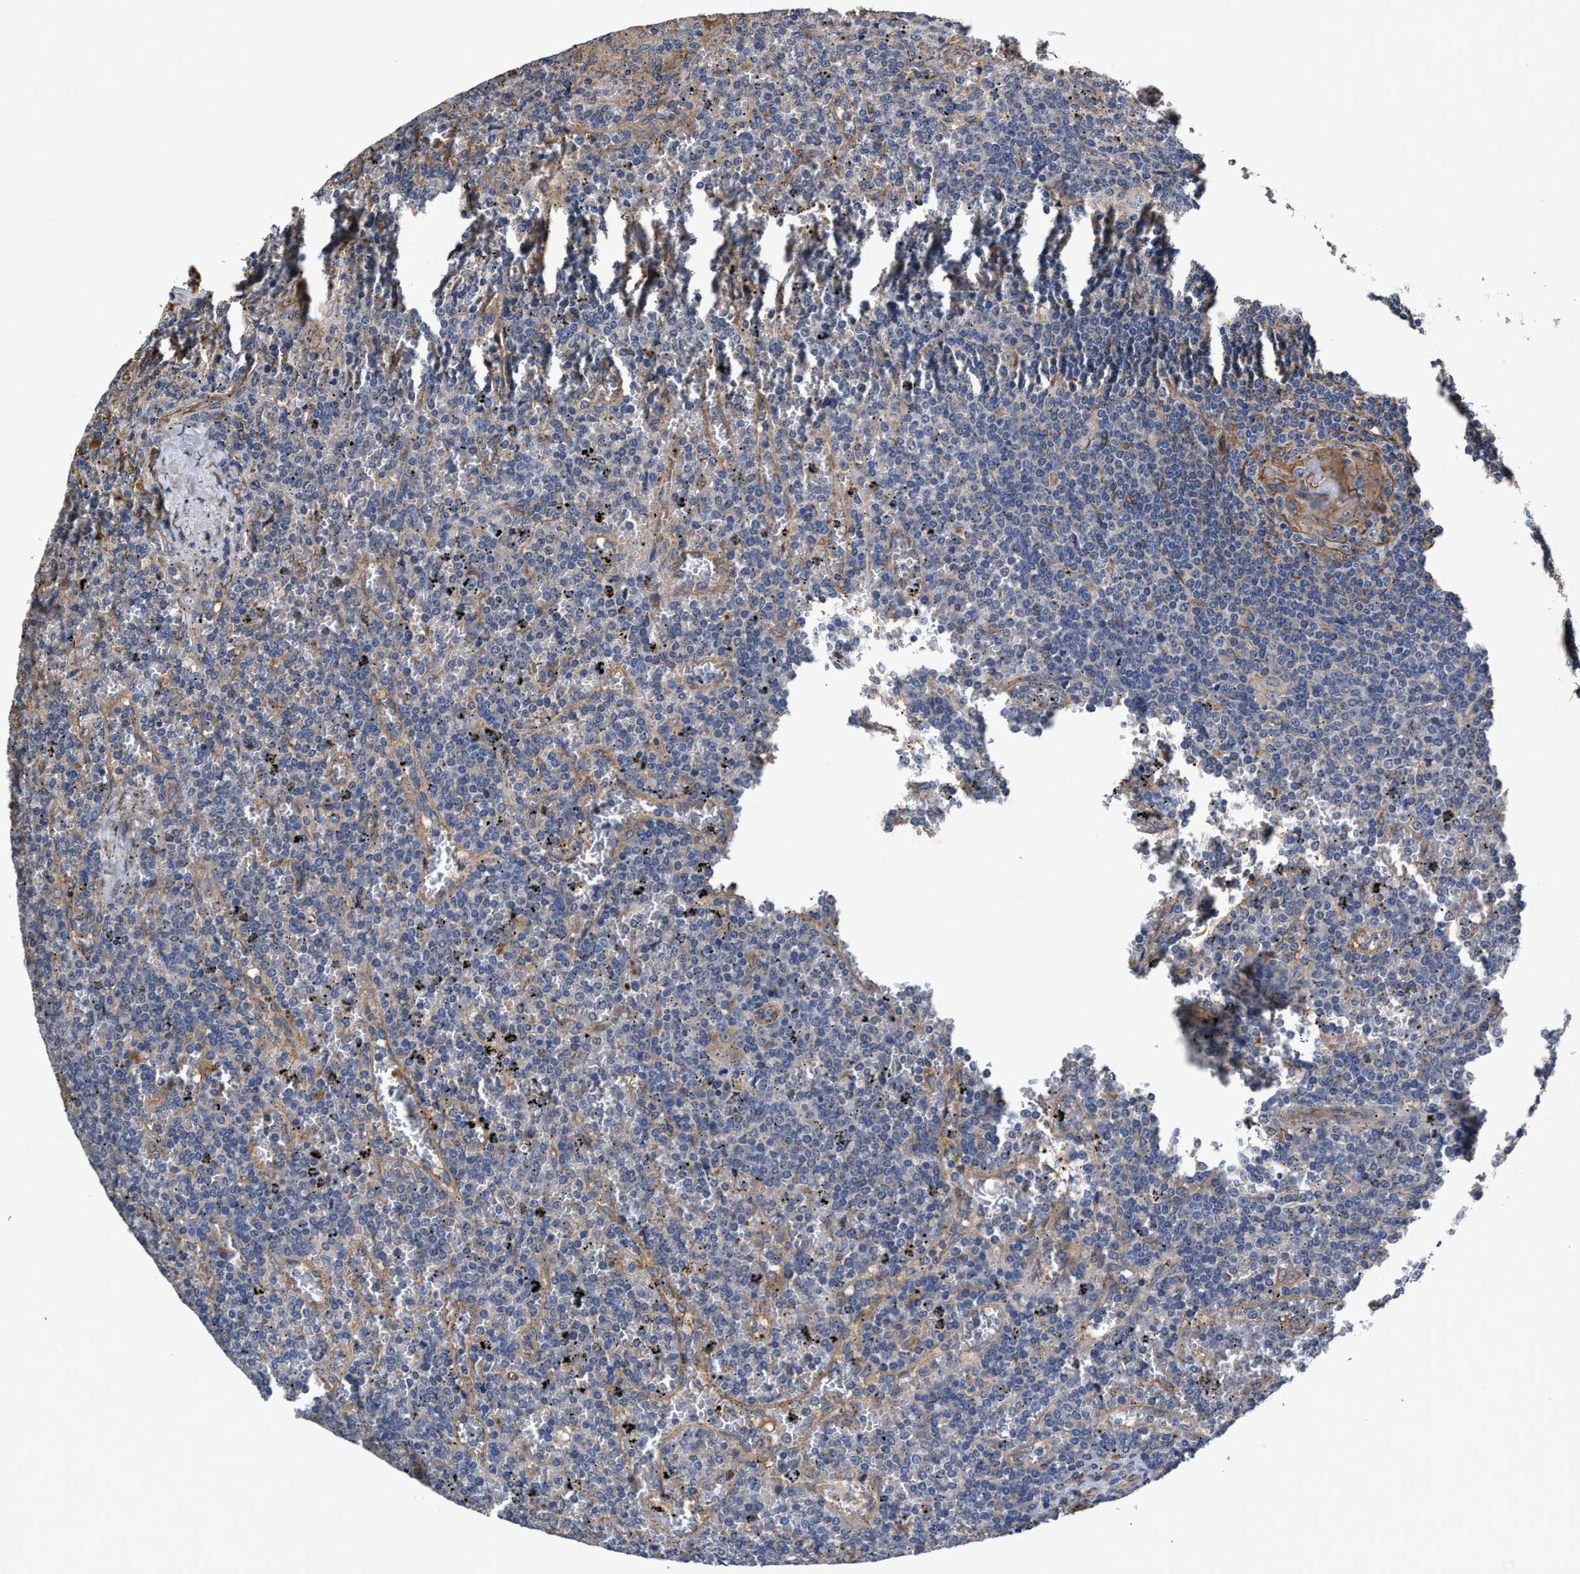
{"staining": {"intensity": "negative", "quantity": "none", "location": "none"}, "tissue": "lymphoma", "cell_type": "Tumor cells", "image_type": "cancer", "snomed": [{"axis": "morphology", "description": "Malignant lymphoma, non-Hodgkin's type, Low grade"}, {"axis": "topography", "description": "Spleen"}], "caption": "DAB (3,3'-diaminobenzidine) immunohistochemical staining of lymphoma displays no significant staining in tumor cells.", "gene": "IDNK", "patient": {"sex": "female", "age": 19}}